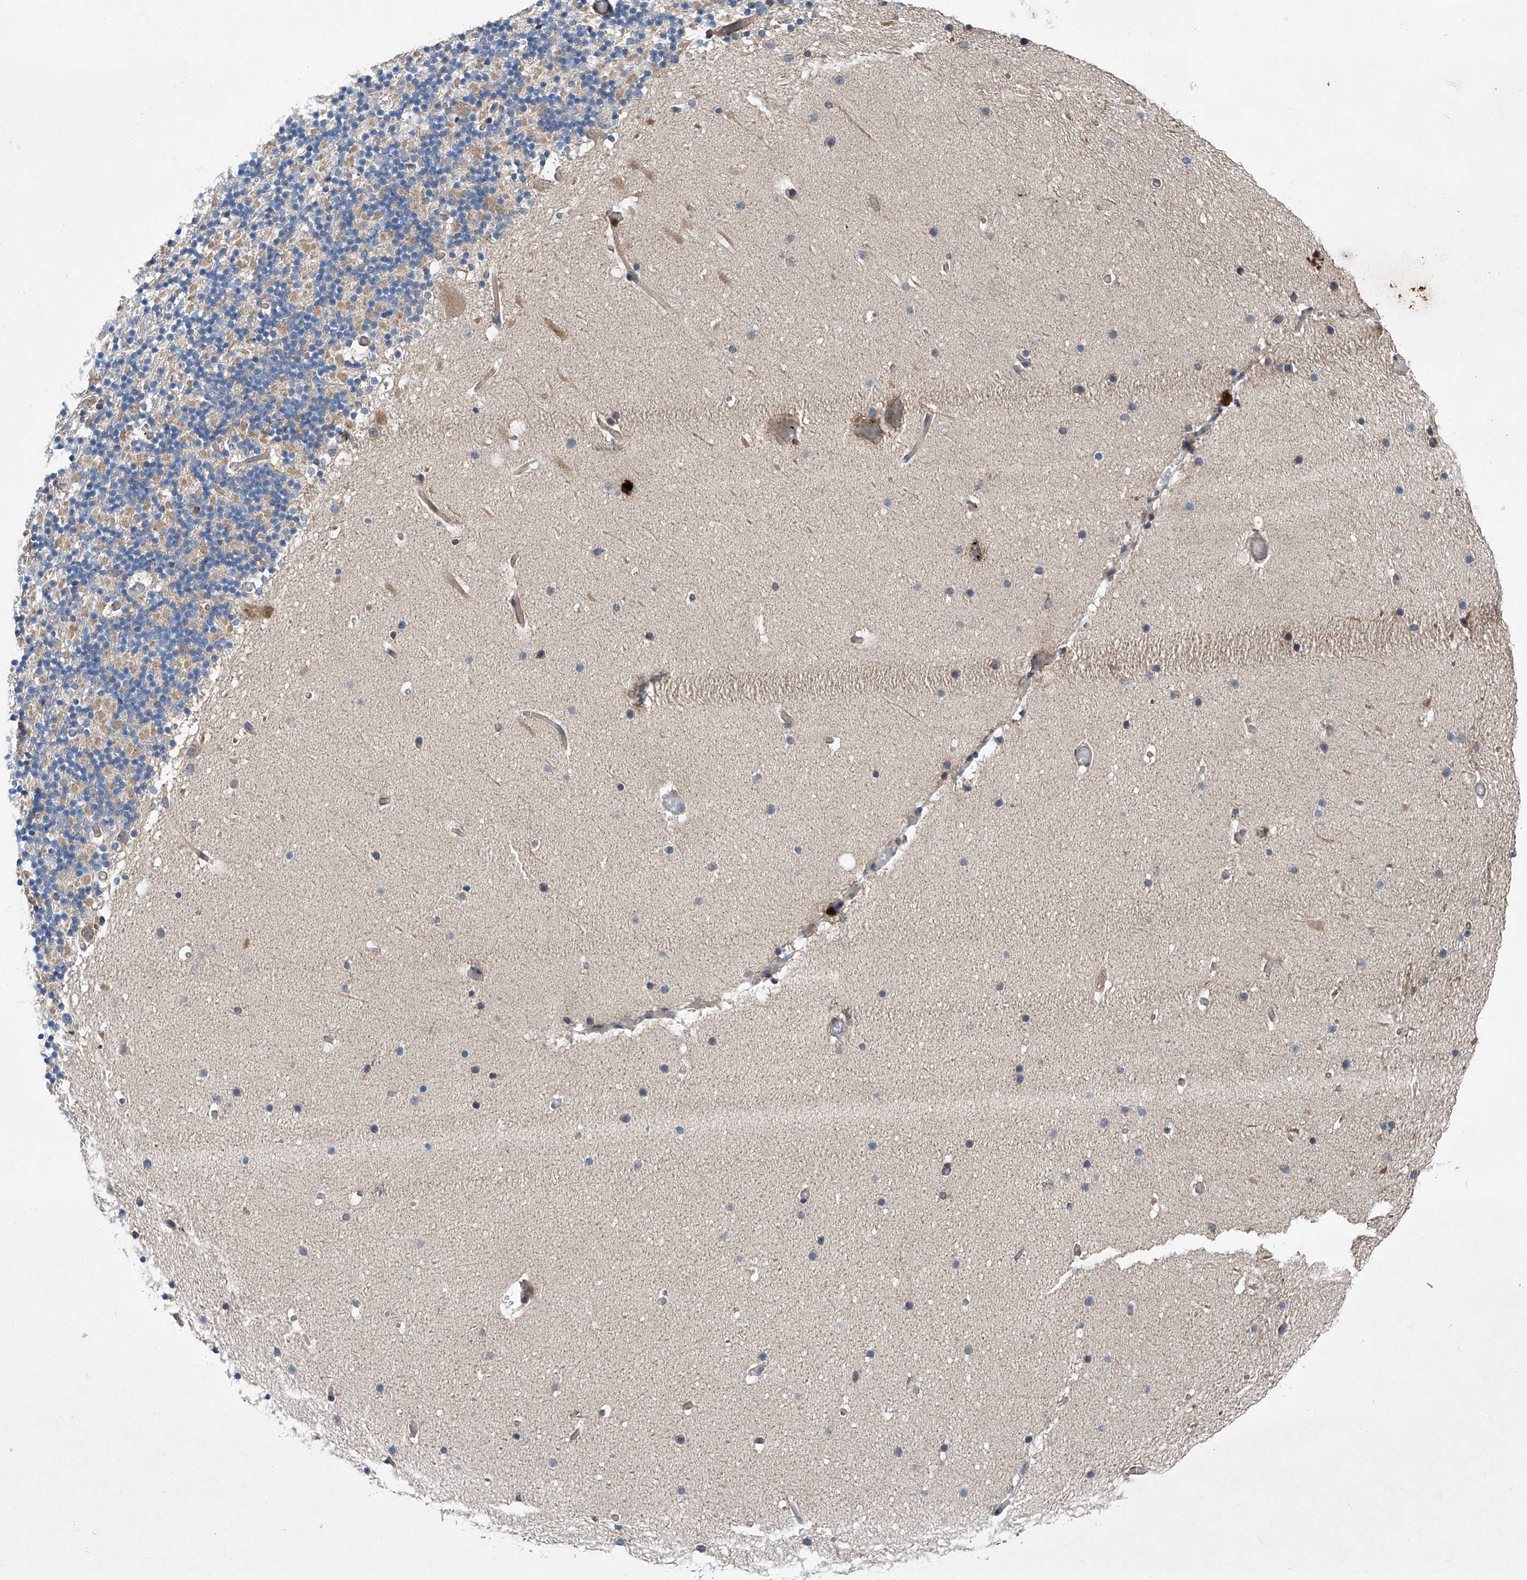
{"staining": {"intensity": "weak", "quantity": "<25%", "location": "cytoplasmic/membranous"}, "tissue": "cerebellum", "cell_type": "Cells in granular layer", "image_type": "normal", "snomed": [{"axis": "morphology", "description": "Normal tissue, NOS"}, {"axis": "topography", "description": "Cerebellum"}], "caption": "Cerebellum was stained to show a protein in brown. There is no significant positivity in cells in granular layer. (Immunohistochemistry (ihc), brightfield microscopy, high magnification).", "gene": "TRIM38", "patient": {"sex": "male", "age": 57}}